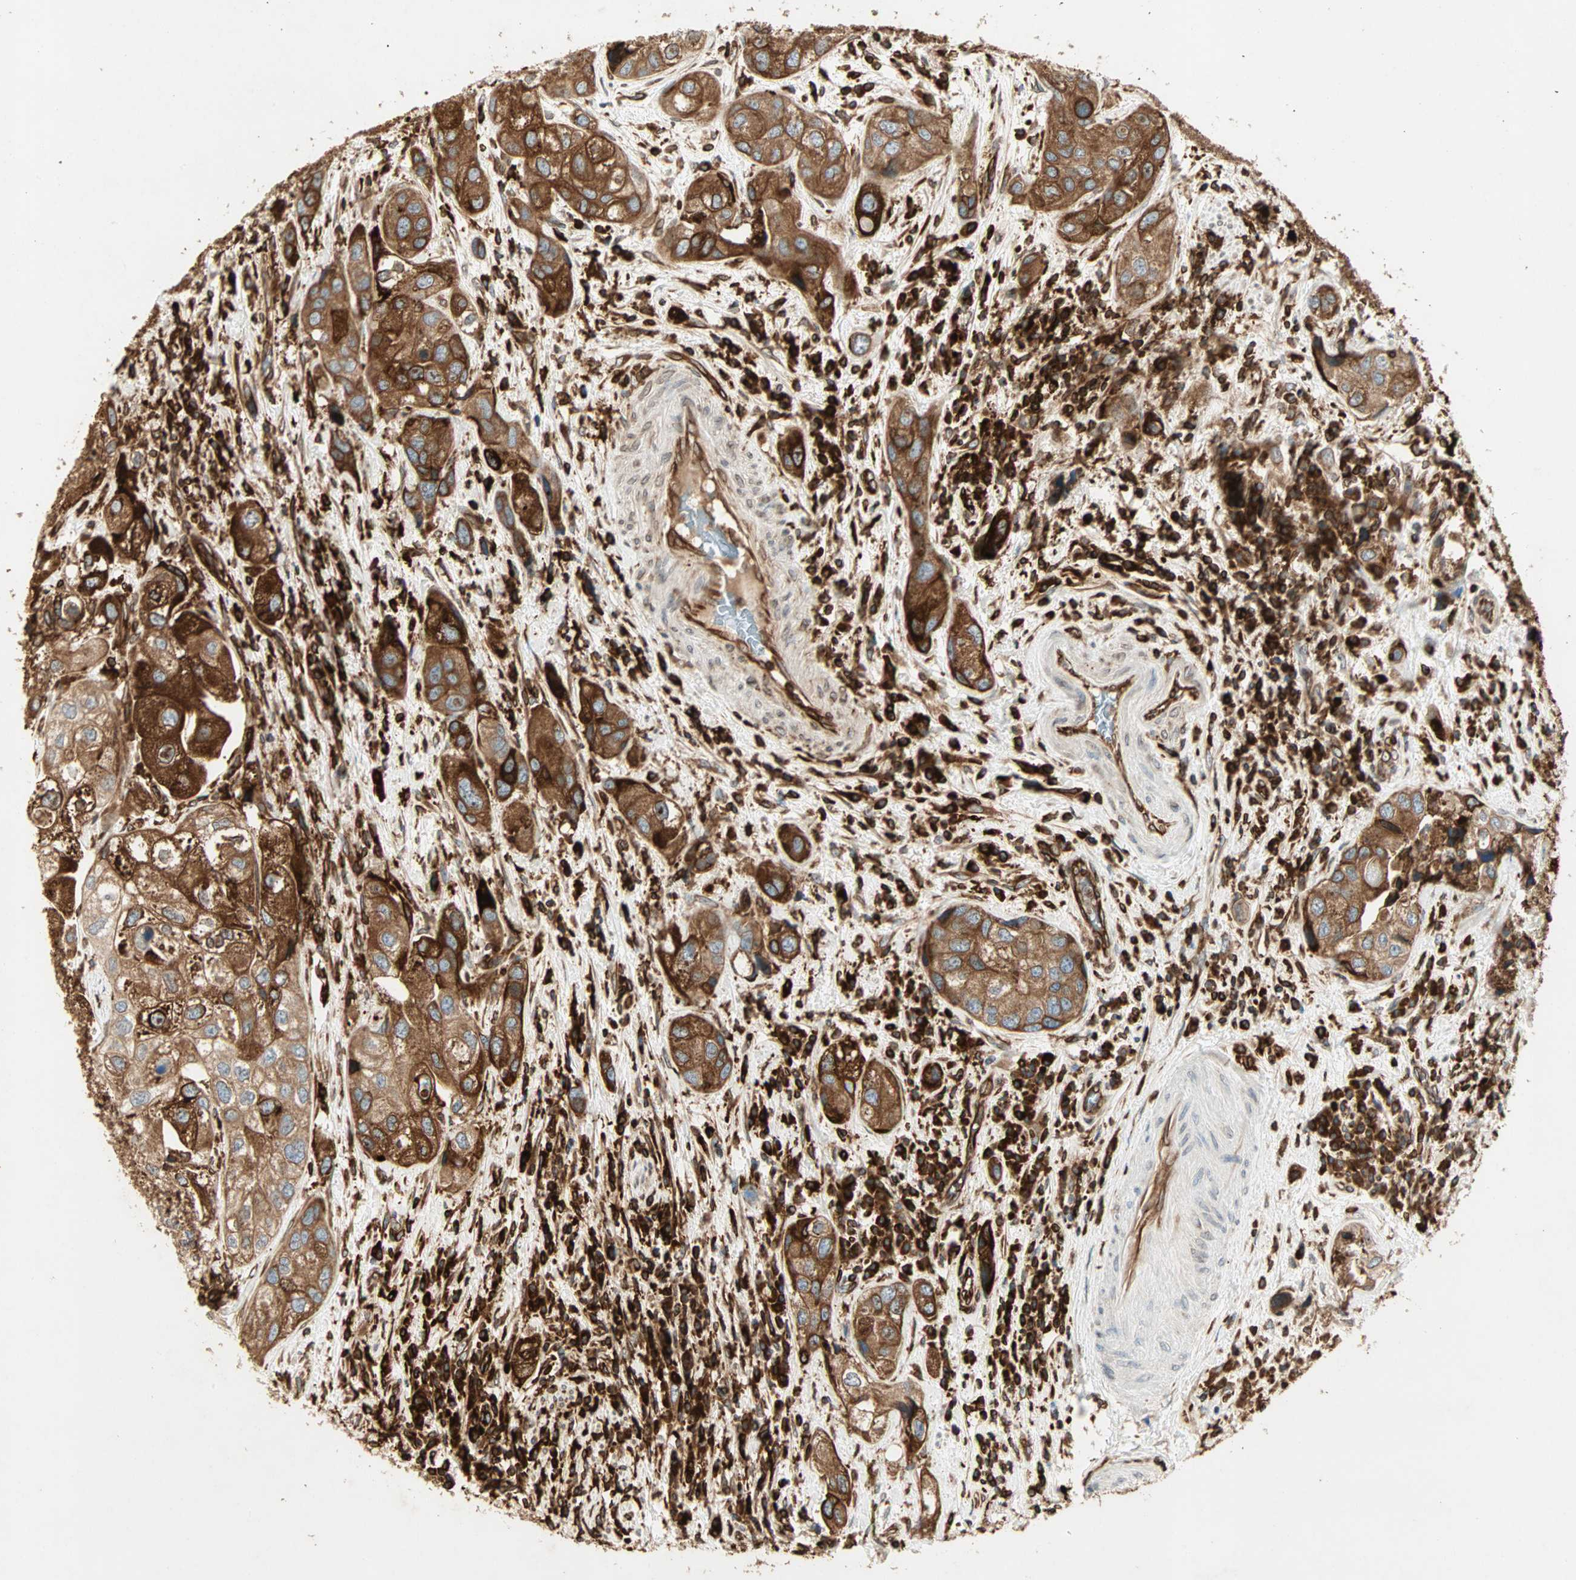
{"staining": {"intensity": "strong", "quantity": ">75%", "location": "cytoplasmic/membranous"}, "tissue": "urothelial cancer", "cell_type": "Tumor cells", "image_type": "cancer", "snomed": [{"axis": "morphology", "description": "Urothelial carcinoma, High grade"}, {"axis": "topography", "description": "Urinary bladder"}], "caption": "Immunohistochemistry (DAB) staining of urothelial carcinoma (high-grade) exhibits strong cytoplasmic/membranous protein expression in about >75% of tumor cells.", "gene": "TAPBP", "patient": {"sex": "female", "age": 64}}